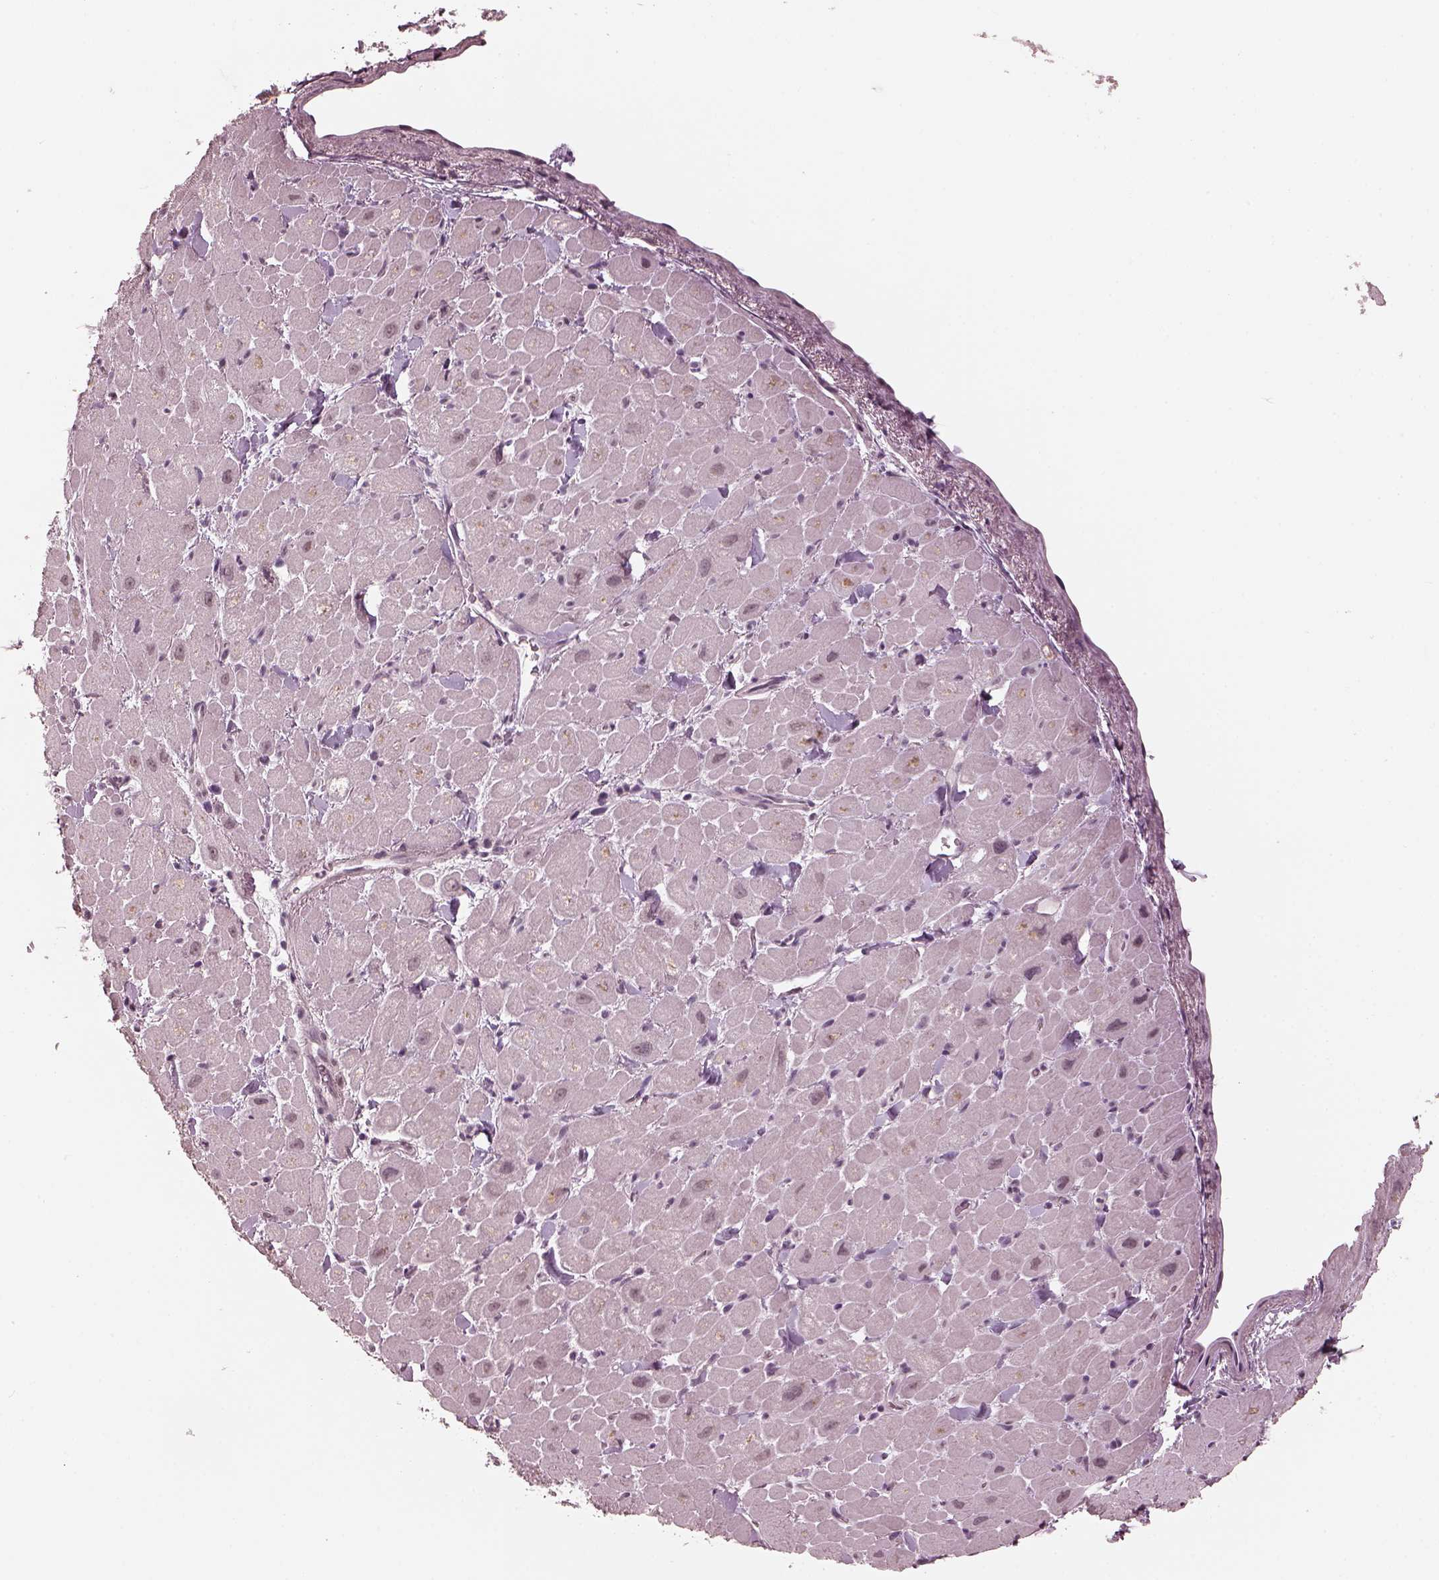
{"staining": {"intensity": "negative", "quantity": "none", "location": "none"}, "tissue": "heart muscle", "cell_type": "Cardiomyocytes", "image_type": "normal", "snomed": [{"axis": "morphology", "description": "Normal tissue, NOS"}, {"axis": "topography", "description": "Heart"}], "caption": "Immunohistochemistry (IHC) micrograph of normal heart muscle: heart muscle stained with DAB (3,3'-diaminobenzidine) reveals no significant protein staining in cardiomyocytes. (DAB (3,3'-diaminobenzidine) immunohistochemistry (IHC) visualized using brightfield microscopy, high magnification).", "gene": "OPTC", "patient": {"sex": "male", "age": 60}}